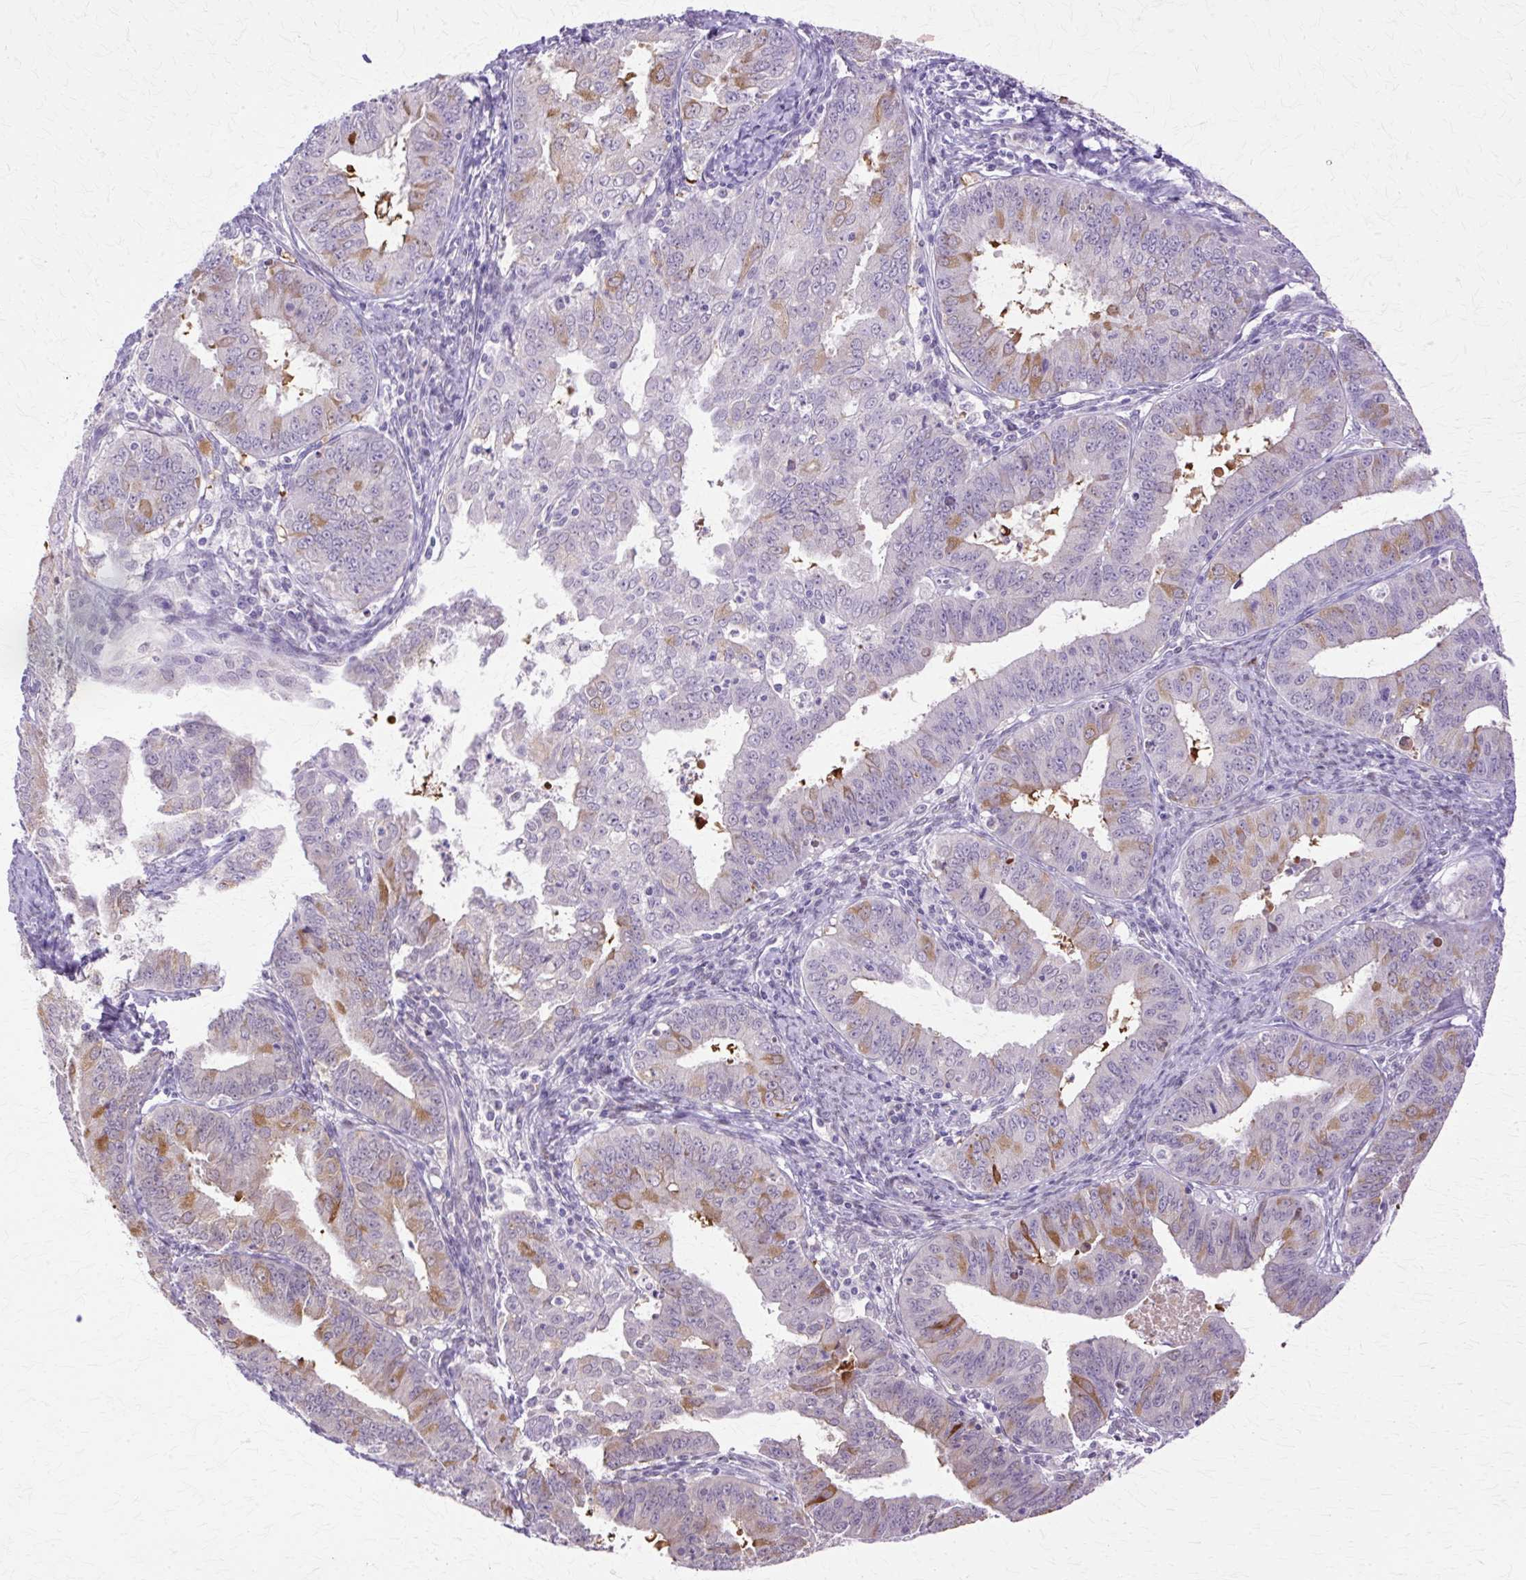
{"staining": {"intensity": "moderate", "quantity": "<25%", "location": "cytoplasmic/membranous"}, "tissue": "endometrial cancer", "cell_type": "Tumor cells", "image_type": "cancer", "snomed": [{"axis": "morphology", "description": "Adenocarcinoma, NOS"}, {"axis": "topography", "description": "Endometrium"}], "caption": "A histopathology image of endometrial adenocarcinoma stained for a protein demonstrates moderate cytoplasmic/membranous brown staining in tumor cells.", "gene": "HSPA8", "patient": {"sex": "female", "age": 73}}